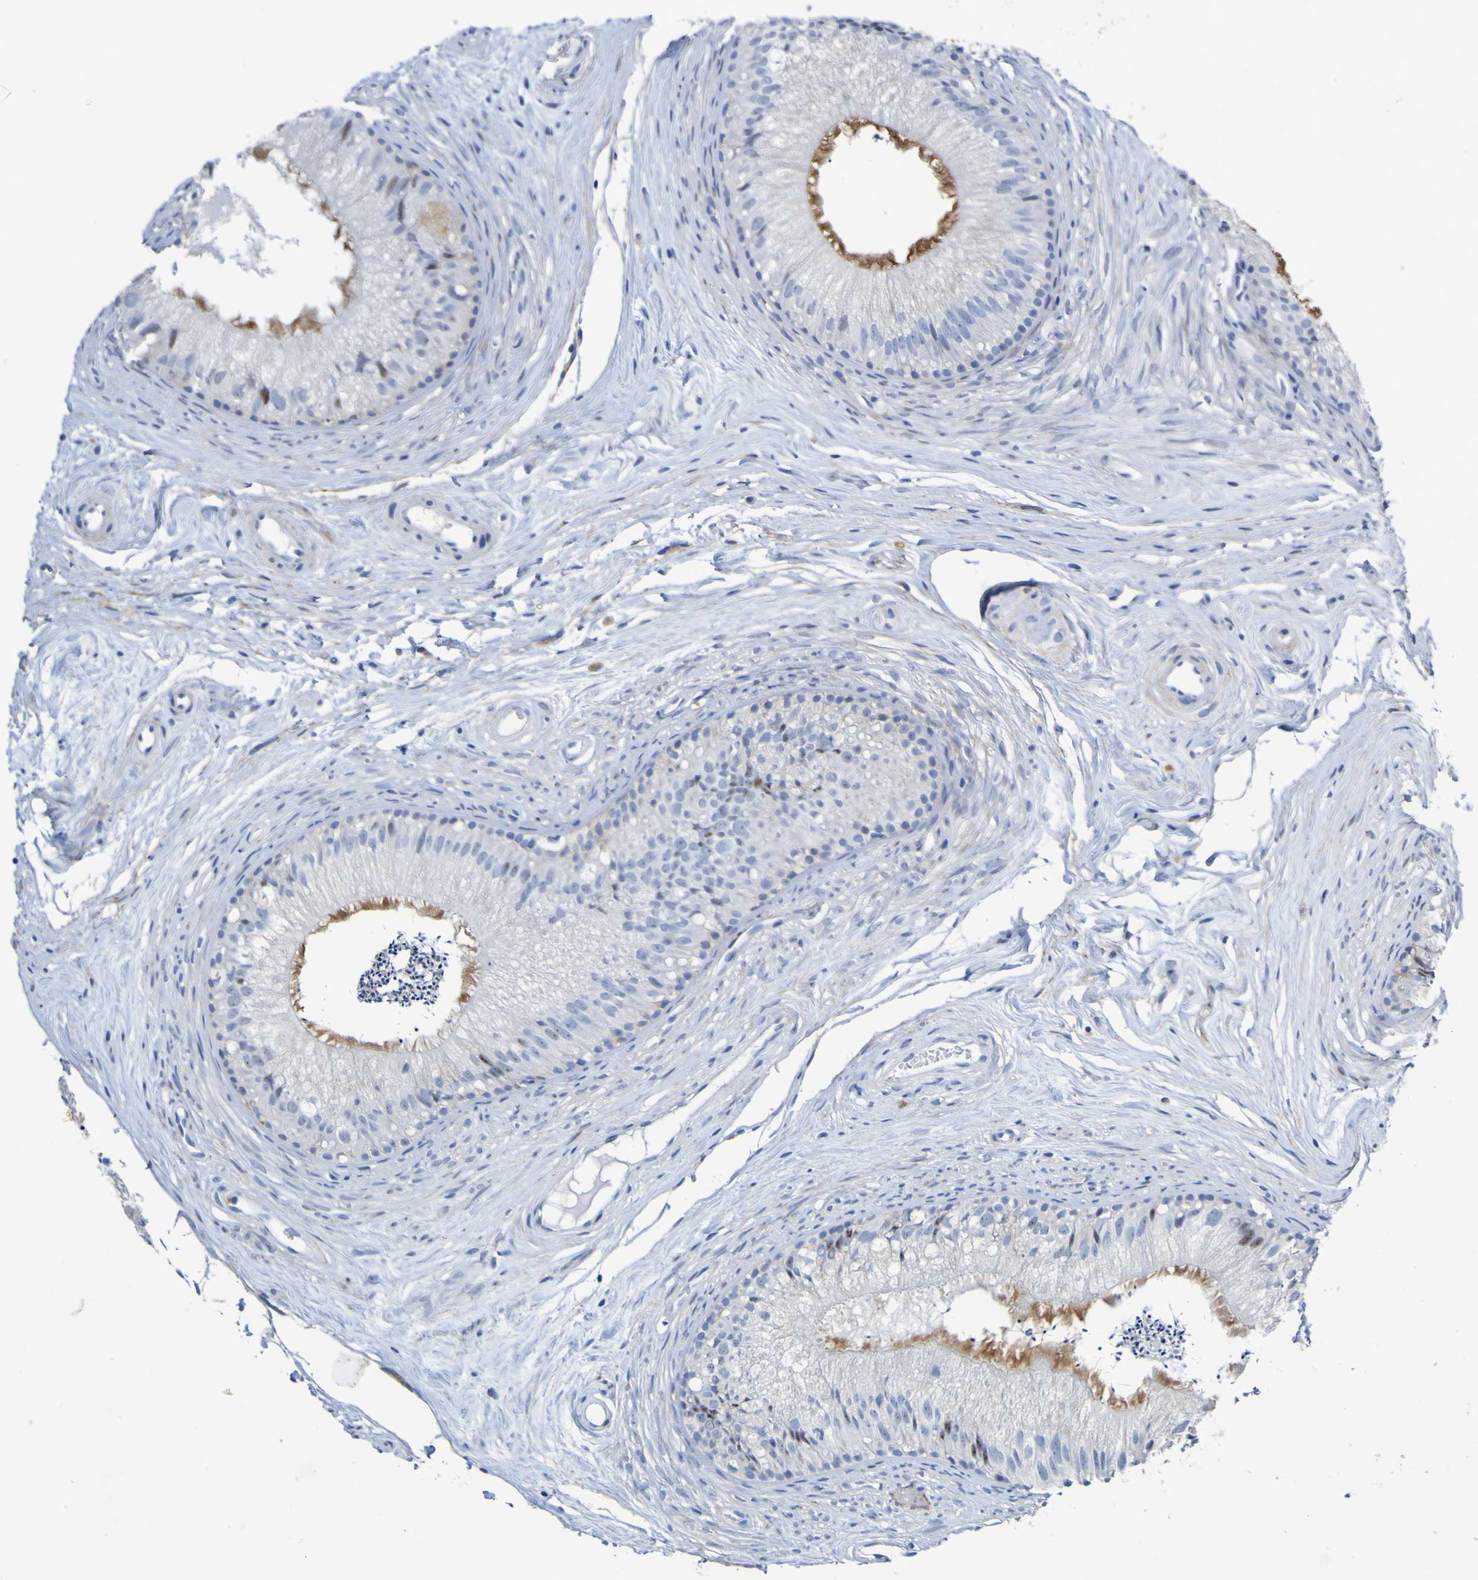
{"staining": {"intensity": "moderate", "quantity": "25%-75%", "location": "cytoplasmic/membranous,nuclear"}, "tissue": "epididymis", "cell_type": "Glandular cells", "image_type": "normal", "snomed": [{"axis": "morphology", "description": "Normal tissue, NOS"}, {"axis": "topography", "description": "Epididymis"}], "caption": "Epididymis stained for a protein shows moderate cytoplasmic/membranous,nuclear positivity in glandular cells. The staining is performed using DAB (3,3'-diaminobenzidine) brown chromogen to label protein expression. The nuclei are counter-stained blue using hematoxylin.", "gene": "C11orf24", "patient": {"sex": "male", "age": 56}}